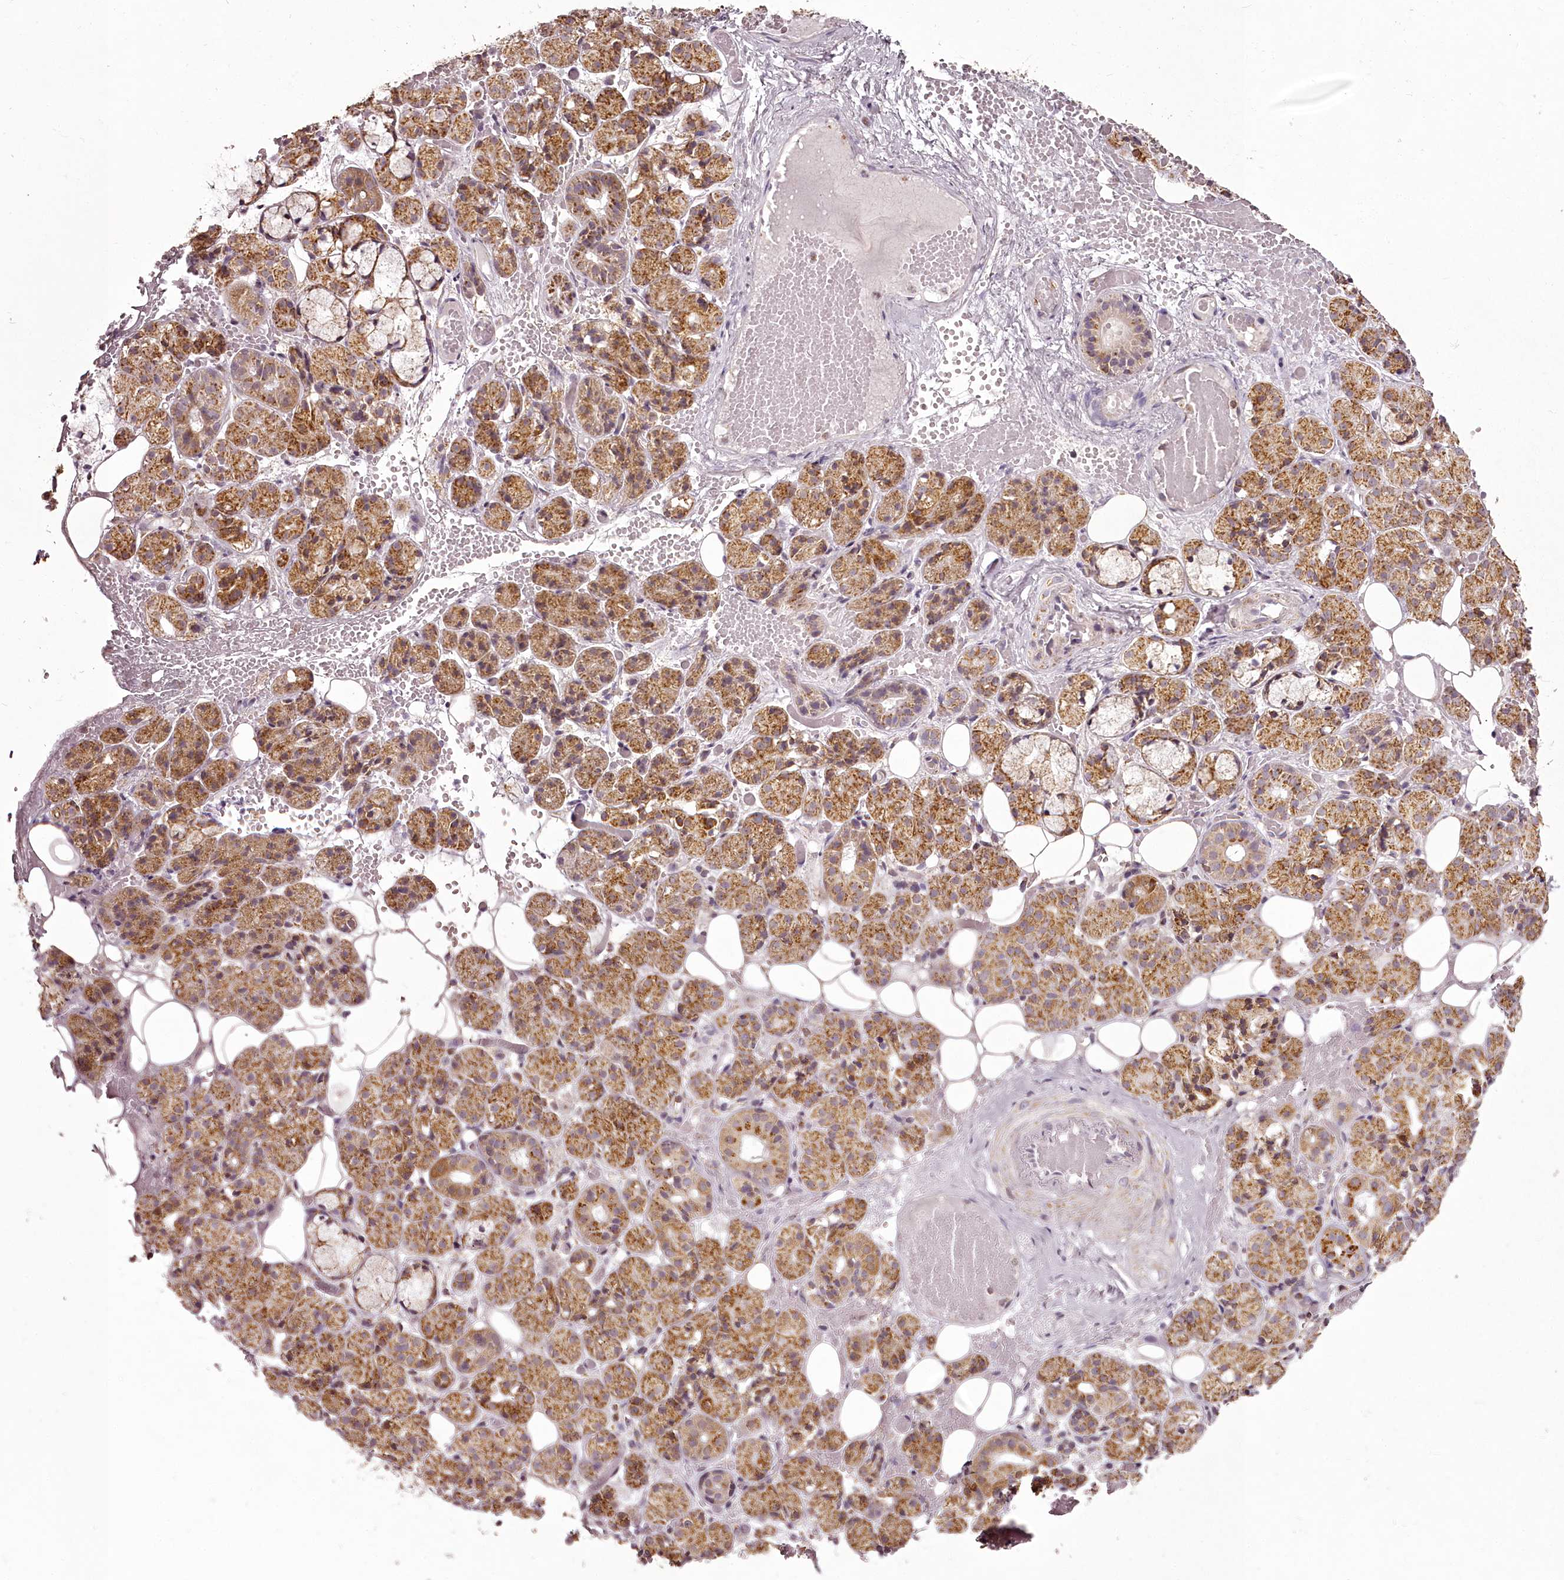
{"staining": {"intensity": "moderate", "quantity": ">75%", "location": "cytoplasmic/membranous"}, "tissue": "salivary gland", "cell_type": "Glandular cells", "image_type": "normal", "snomed": [{"axis": "morphology", "description": "Normal tissue, NOS"}, {"axis": "topography", "description": "Salivary gland"}], "caption": "Glandular cells reveal medium levels of moderate cytoplasmic/membranous staining in approximately >75% of cells in unremarkable human salivary gland. (IHC, brightfield microscopy, high magnification).", "gene": "CHCHD2", "patient": {"sex": "male", "age": 63}}